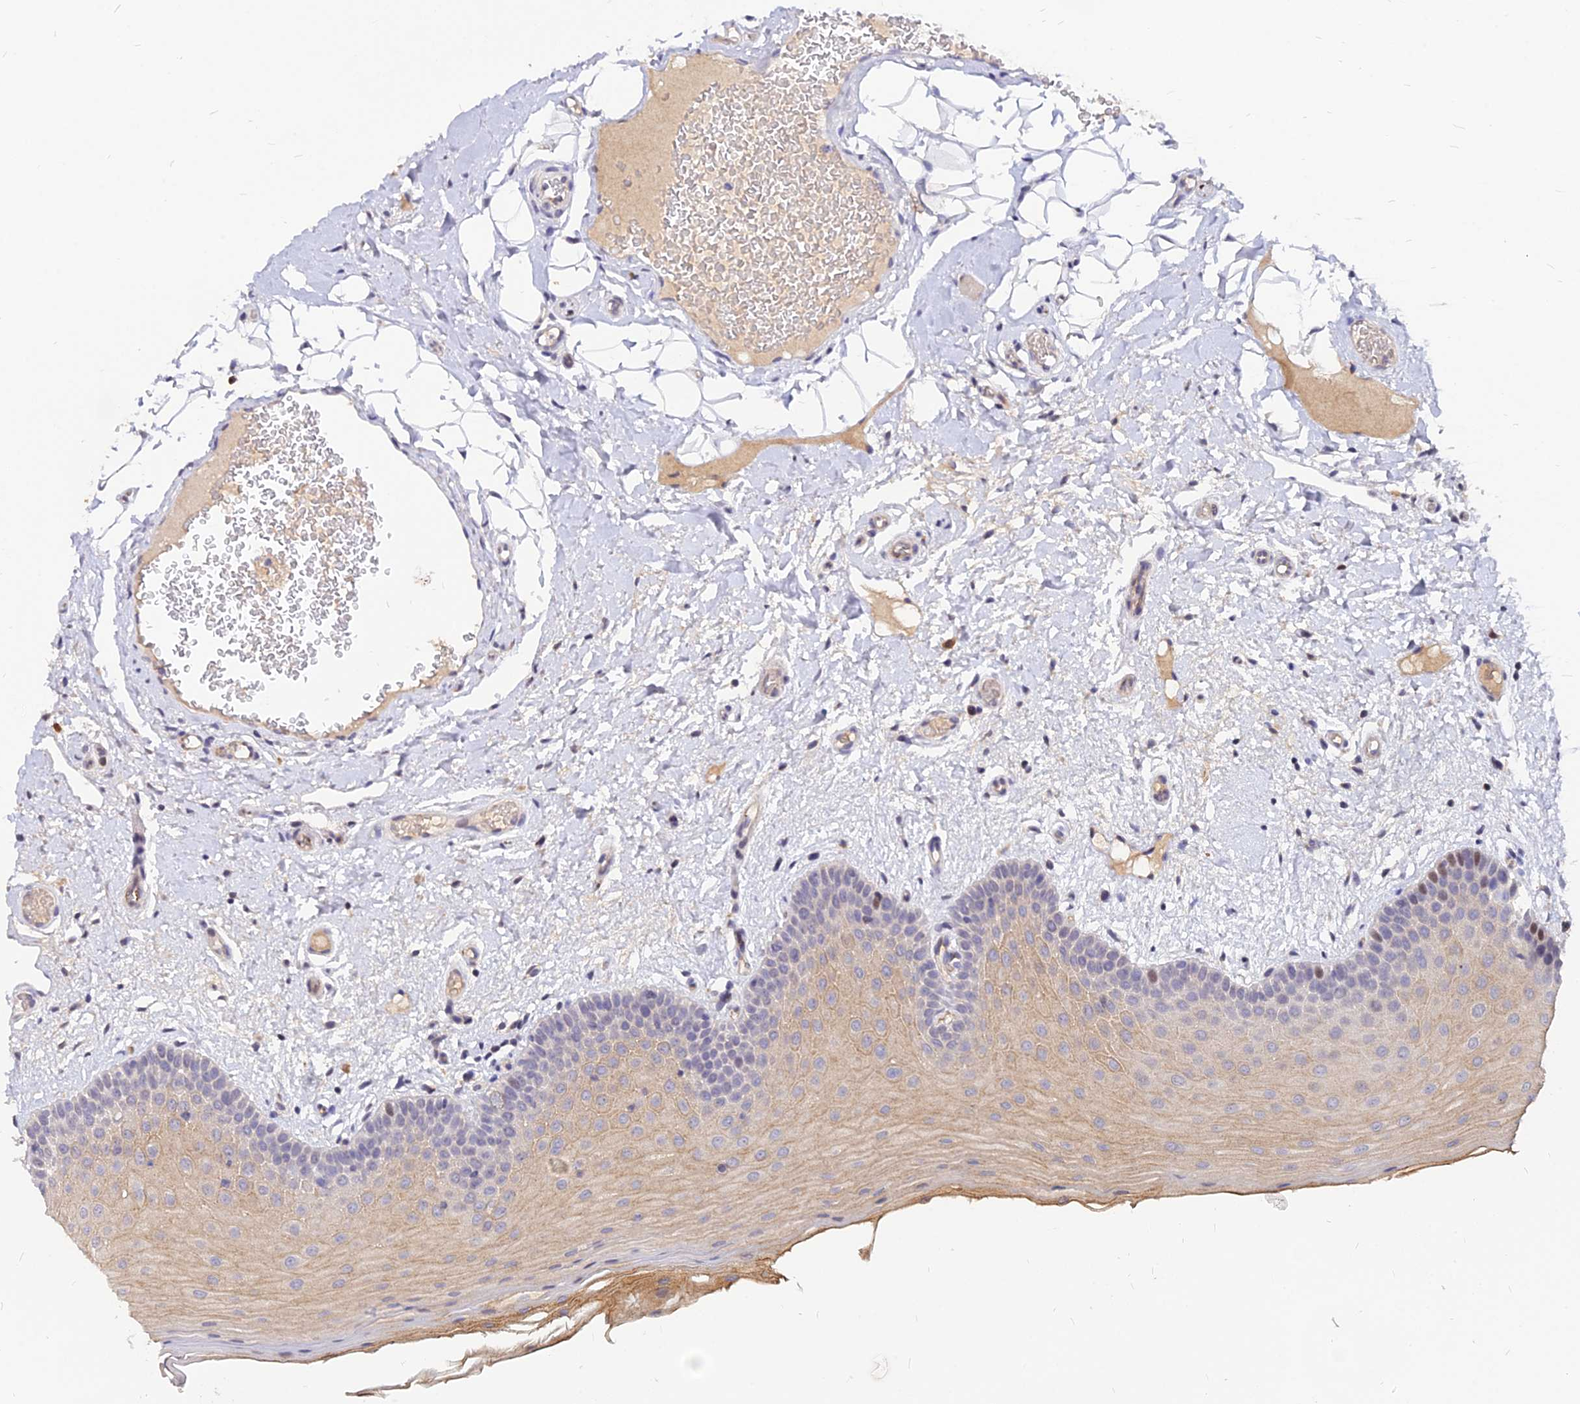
{"staining": {"intensity": "moderate", "quantity": "<25%", "location": "cytoplasmic/membranous,nuclear"}, "tissue": "oral mucosa", "cell_type": "Squamous epithelial cells", "image_type": "normal", "snomed": [{"axis": "morphology", "description": "Normal tissue, NOS"}, {"axis": "topography", "description": "Oral tissue"}, {"axis": "topography", "description": "Tounge, NOS"}], "caption": "This photomicrograph reveals IHC staining of normal human oral mucosa, with low moderate cytoplasmic/membranous,nuclear expression in about <25% of squamous epithelial cells.", "gene": "C11orf68", "patient": {"sex": "male", "age": 47}}